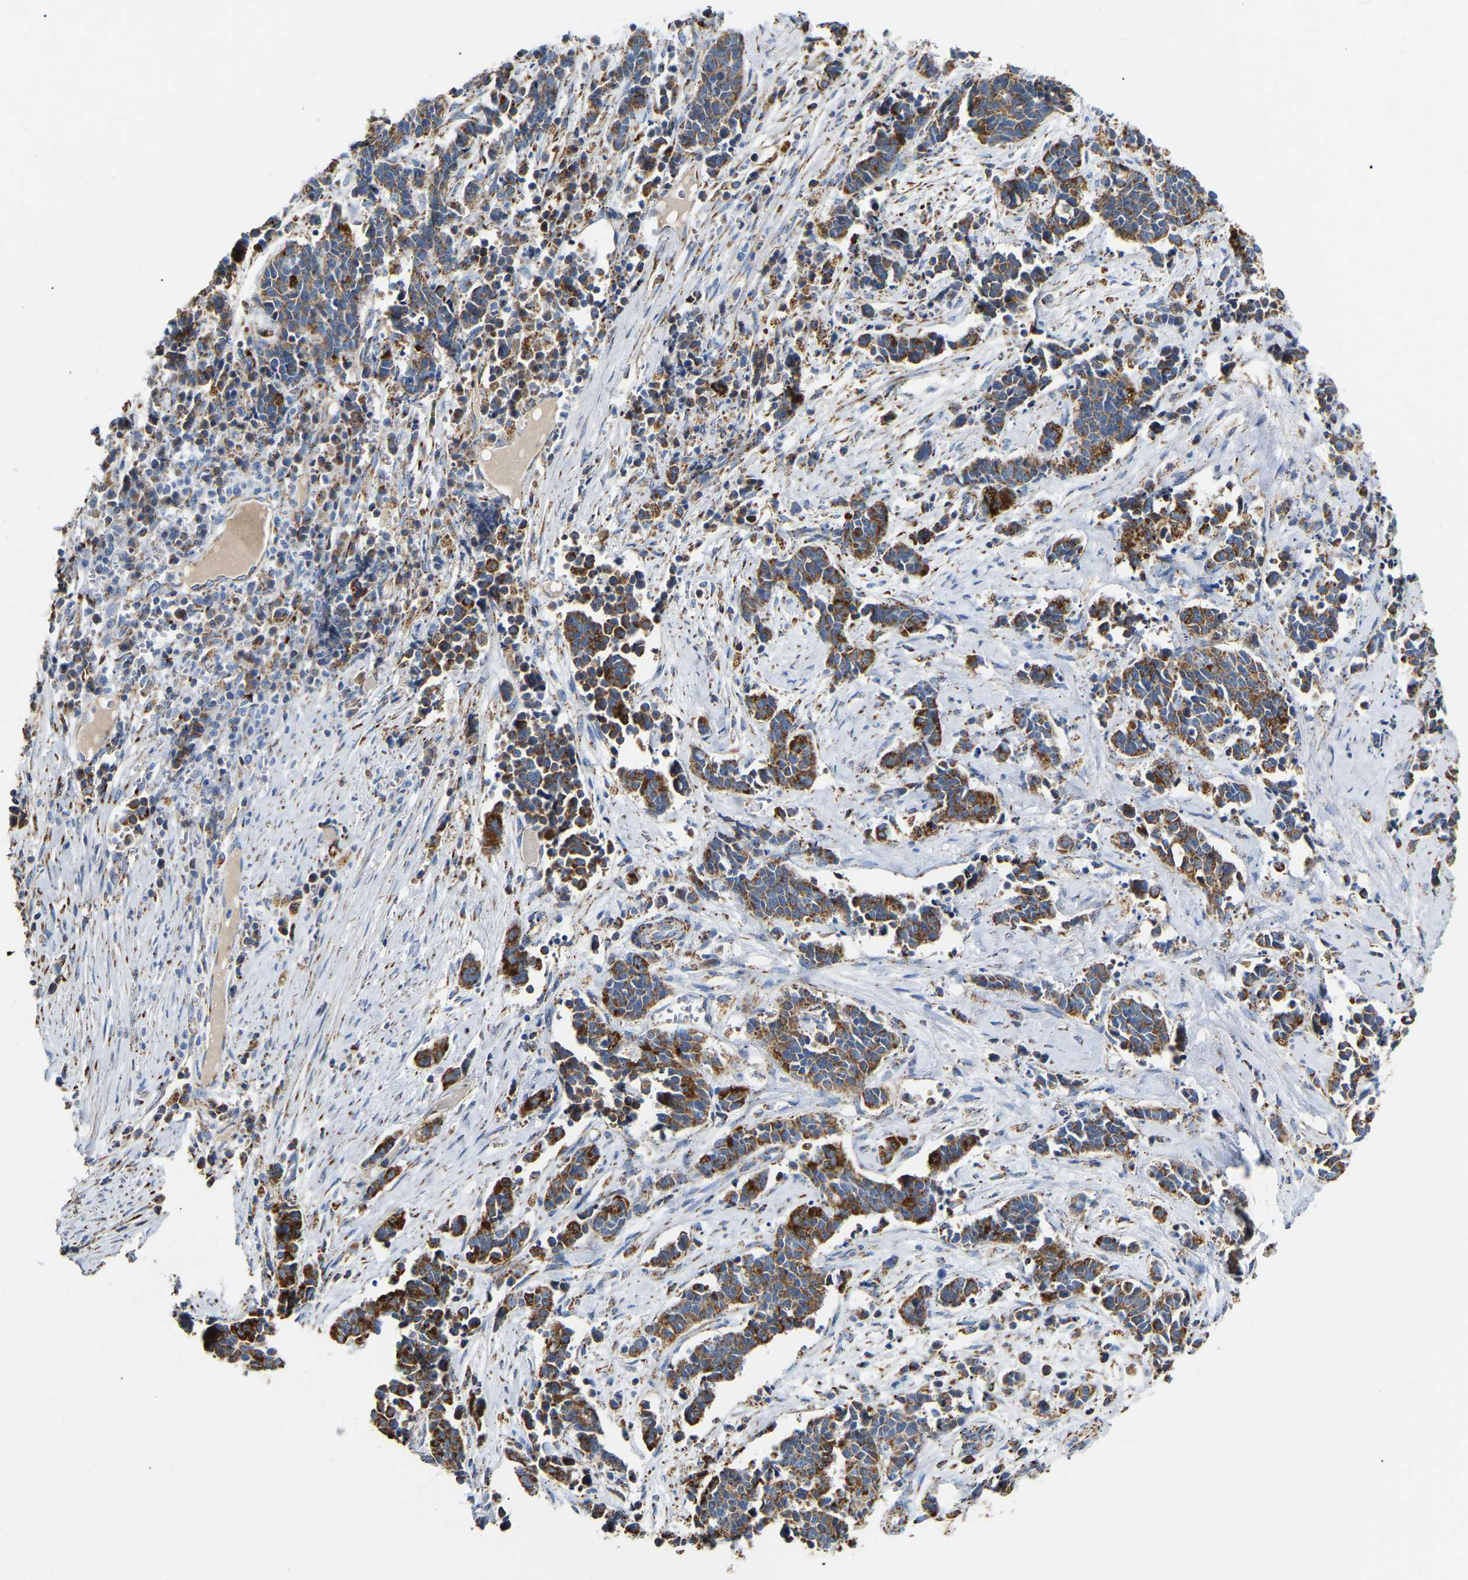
{"staining": {"intensity": "moderate", "quantity": ">75%", "location": "cytoplasmic/membranous"}, "tissue": "cervical cancer", "cell_type": "Tumor cells", "image_type": "cancer", "snomed": [{"axis": "morphology", "description": "Squamous cell carcinoma, NOS"}, {"axis": "topography", "description": "Cervix"}], "caption": "Squamous cell carcinoma (cervical) tissue shows moderate cytoplasmic/membranous positivity in about >75% of tumor cells, visualized by immunohistochemistry. The protein is stained brown, and the nuclei are stained in blue (DAB (3,3'-diaminobenzidine) IHC with brightfield microscopy, high magnification).", "gene": "HIBADH", "patient": {"sex": "female", "age": 35}}